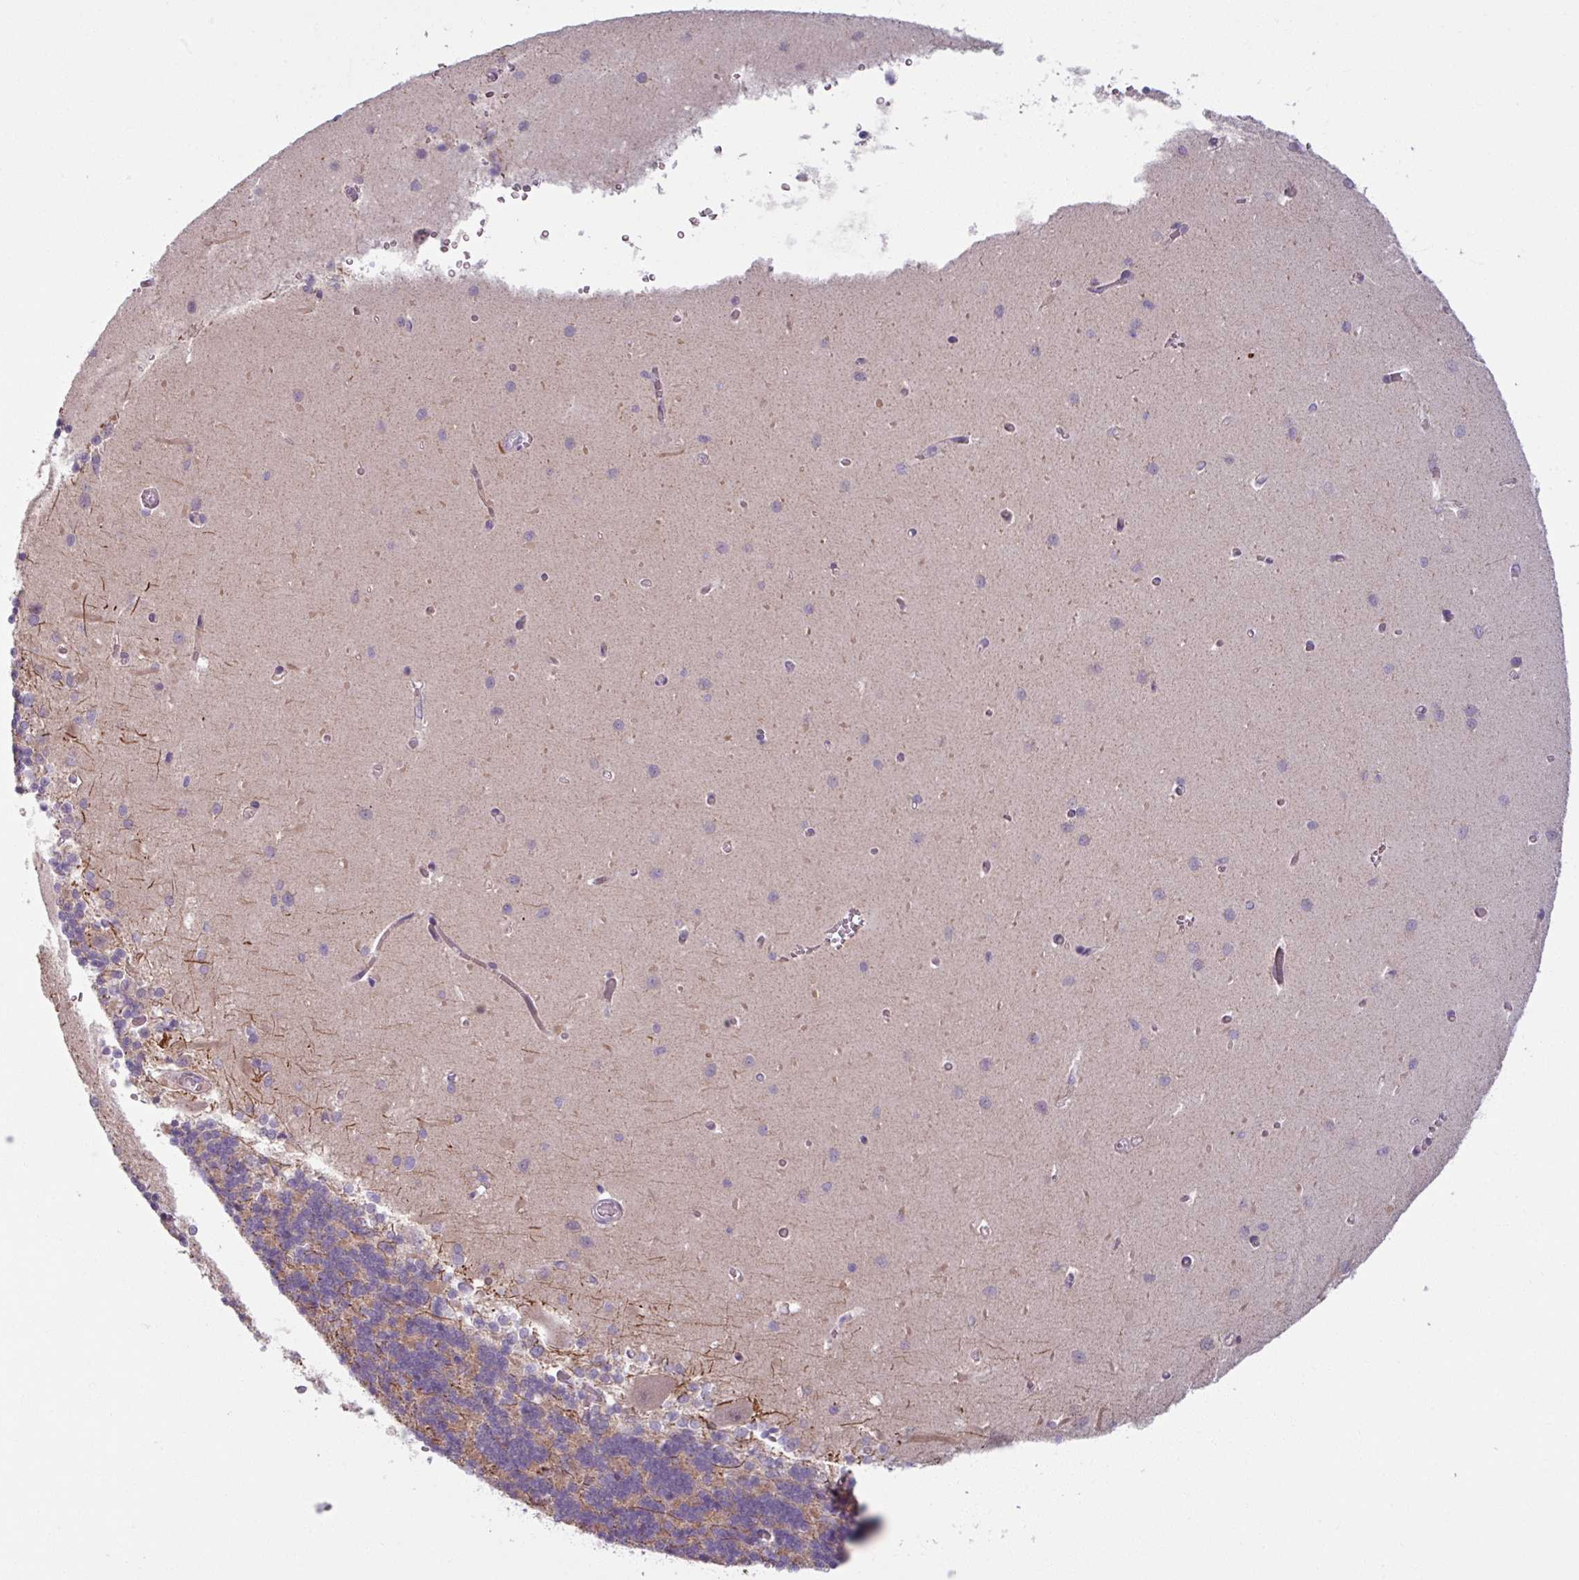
{"staining": {"intensity": "negative", "quantity": "none", "location": "none"}, "tissue": "cerebellum", "cell_type": "Cells in granular layer", "image_type": "normal", "snomed": [{"axis": "morphology", "description": "Normal tissue, NOS"}, {"axis": "topography", "description": "Cerebellum"}], "caption": "Immunohistochemical staining of normal human cerebellum shows no significant staining in cells in granular layer. The staining is performed using DAB (3,3'-diaminobenzidine) brown chromogen with nuclei counter-stained in using hematoxylin.", "gene": "OGFOD3", "patient": {"sex": "male", "age": 37}}